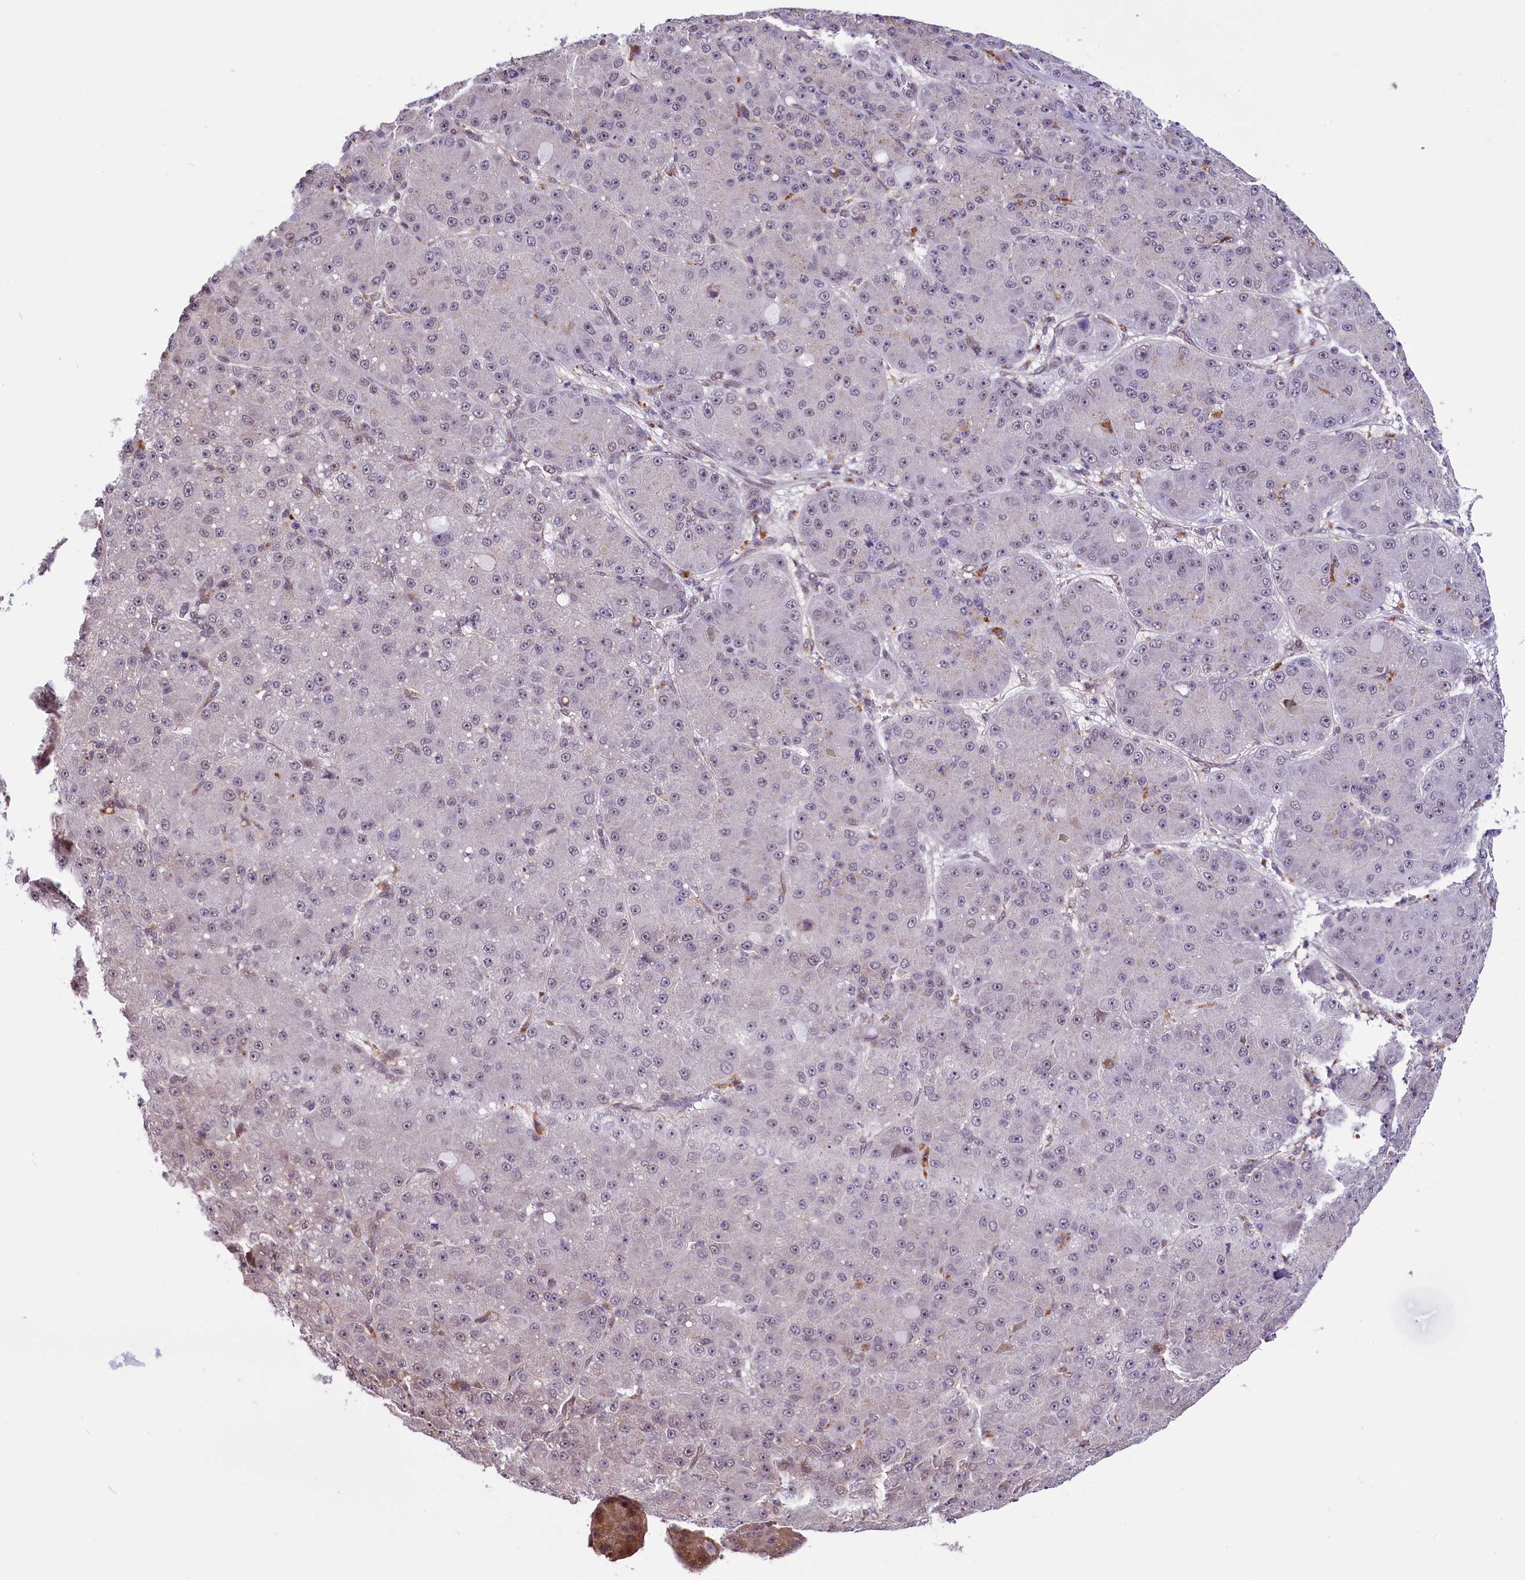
{"staining": {"intensity": "negative", "quantity": "none", "location": "none"}, "tissue": "liver cancer", "cell_type": "Tumor cells", "image_type": "cancer", "snomed": [{"axis": "morphology", "description": "Carcinoma, Hepatocellular, NOS"}, {"axis": "topography", "description": "Liver"}], "caption": "The histopathology image exhibits no significant positivity in tumor cells of liver hepatocellular carcinoma.", "gene": "MRPL54", "patient": {"sex": "male", "age": 67}}